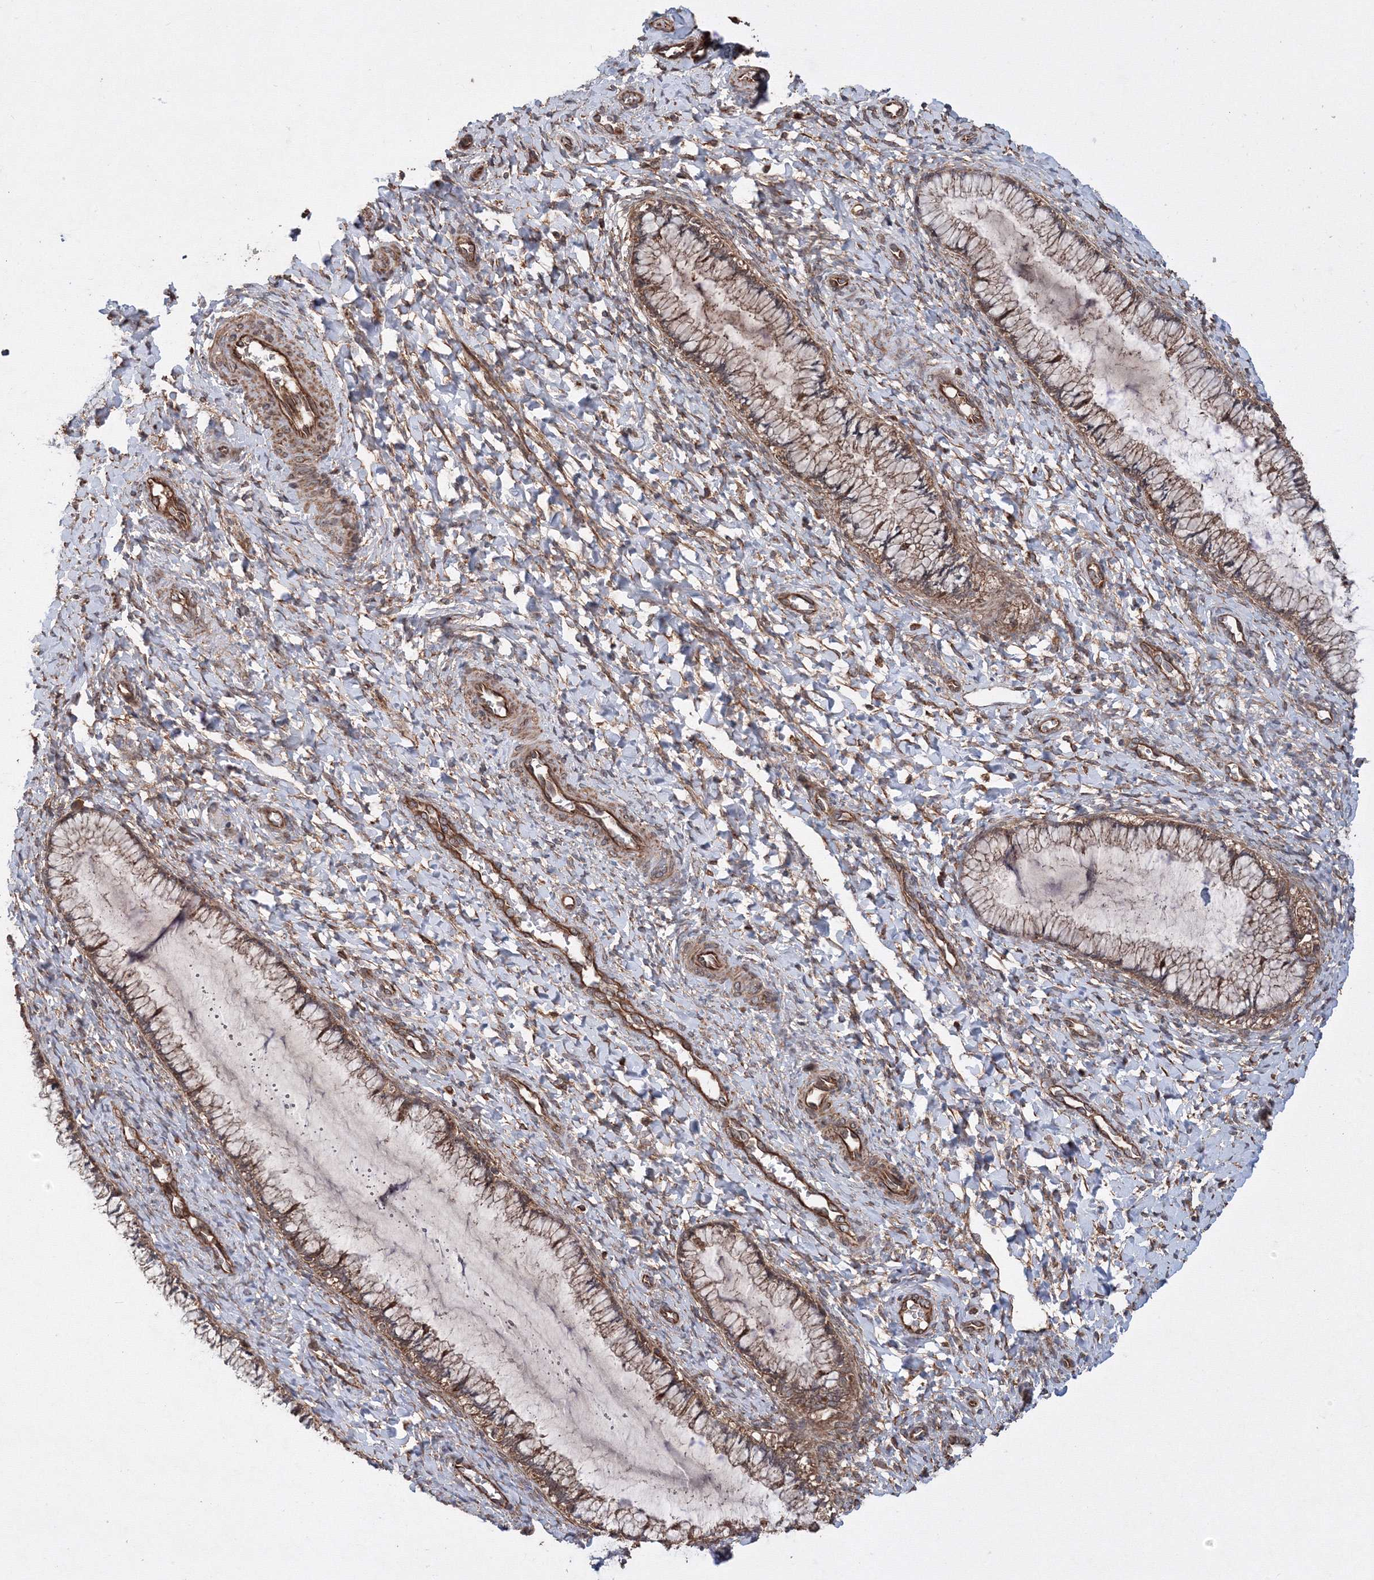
{"staining": {"intensity": "weak", "quantity": ">75%", "location": "cytoplasmic/membranous"}, "tissue": "cervix", "cell_type": "Glandular cells", "image_type": "normal", "snomed": [{"axis": "morphology", "description": "Normal tissue, NOS"}, {"axis": "morphology", "description": "Adenocarcinoma, NOS"}, {"axis": "topography", "description": "Cervix"}], "caption": "Glandular cells display low levels of weak cytoplasmic/membranous staining in about >75% of cells in normal cervix.", "gene": "ATG3", "patient": {"sex": "female", "age": 29}}